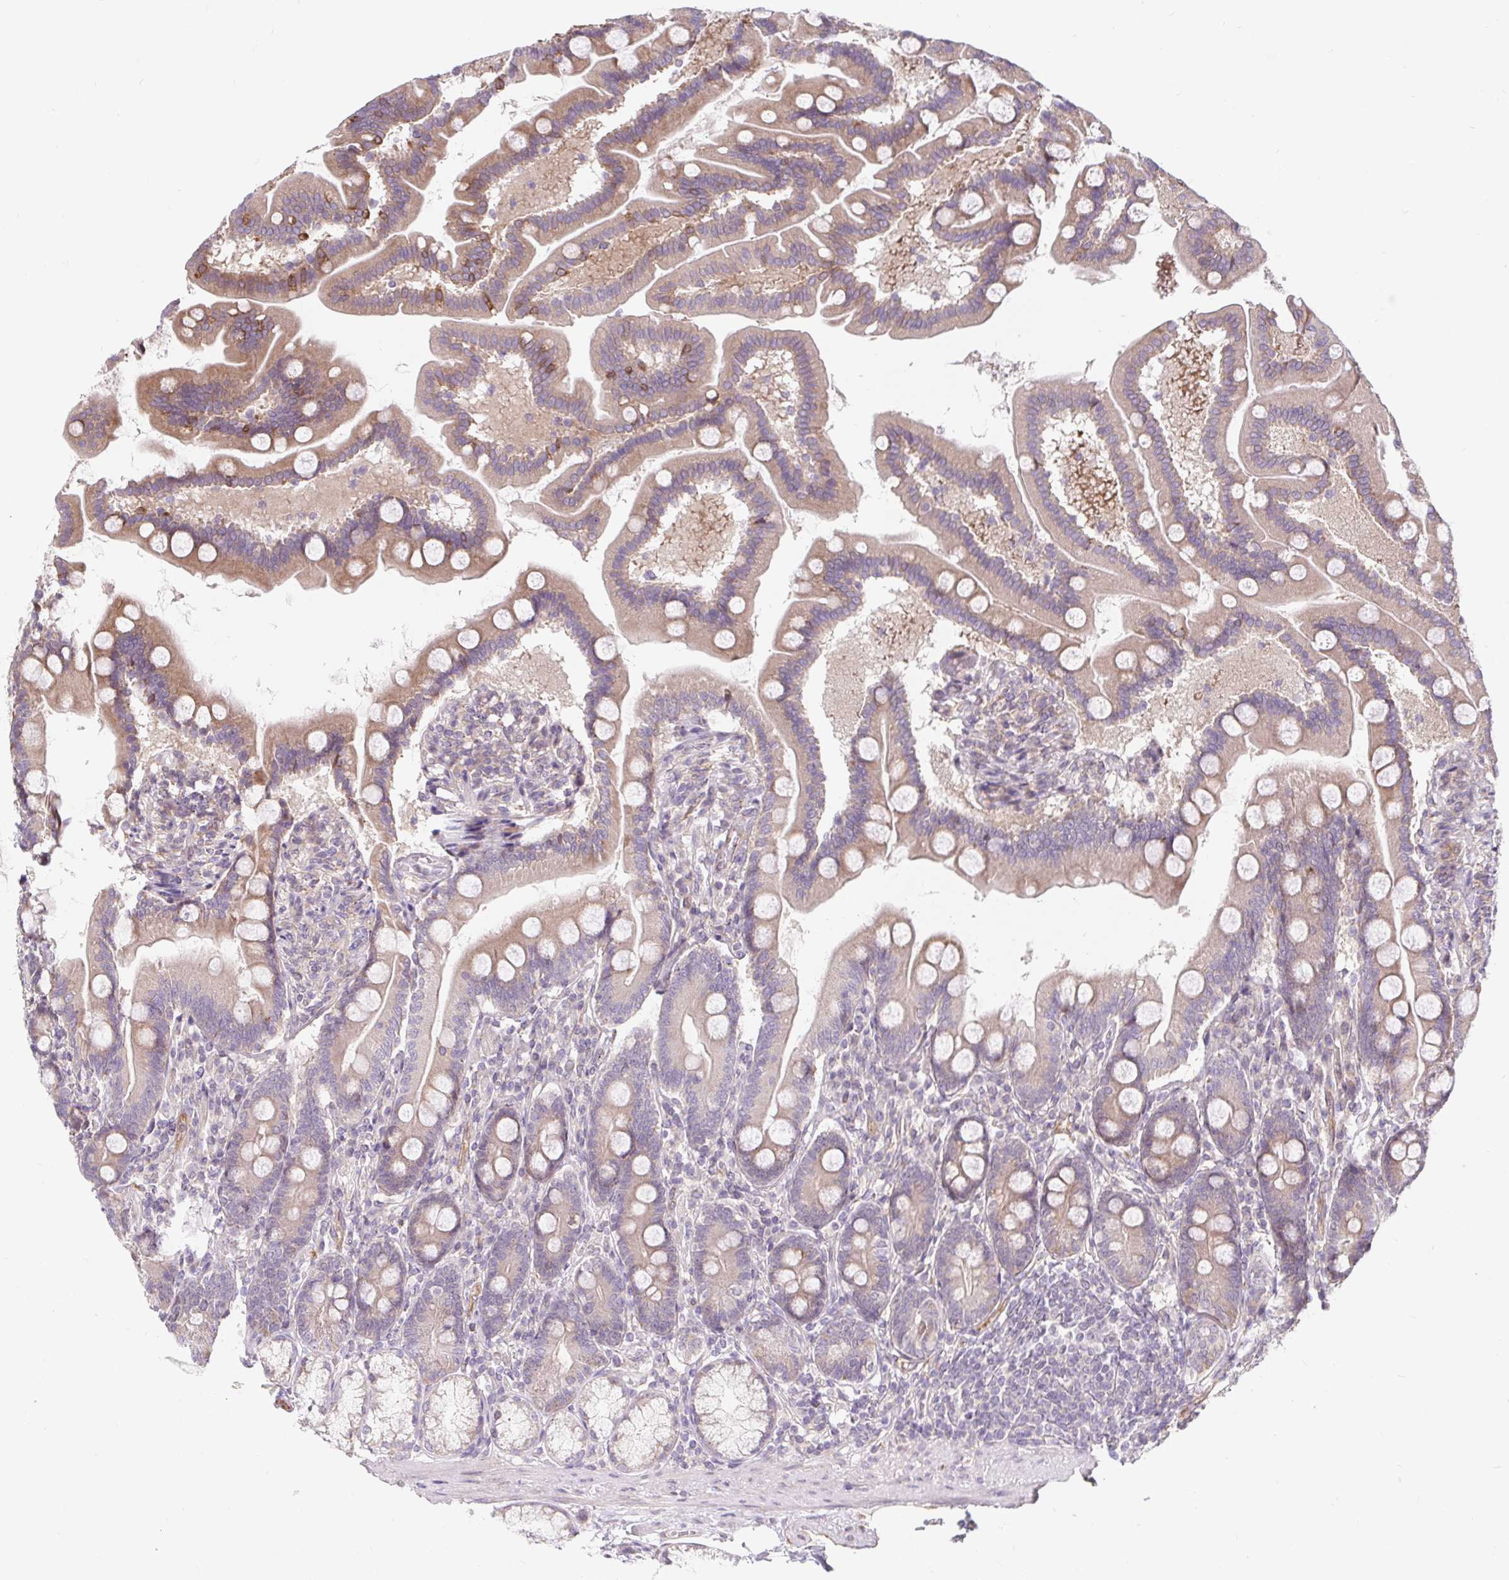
{"staining": {"intensity": "moderate", "quantity": "<25%", "location": "cytoplasmic/membranous"}, "tissue": "duodenum", "cell_type": "Glandular cells", "image_type": "normal", "snomed": [{"axis": "morphology", "description": "Normal tissue, NOS"}, {"axis": "topography", "description": "Duodenum"}], "caption": "Moderate cytoplasmic/membranous protein positivity is appreciated in about <25% of glandular cells in duodenum. Nuclei are stained in blue.", "gene": "LYPD5", "patient": {"sex": "female", "age": 67}}